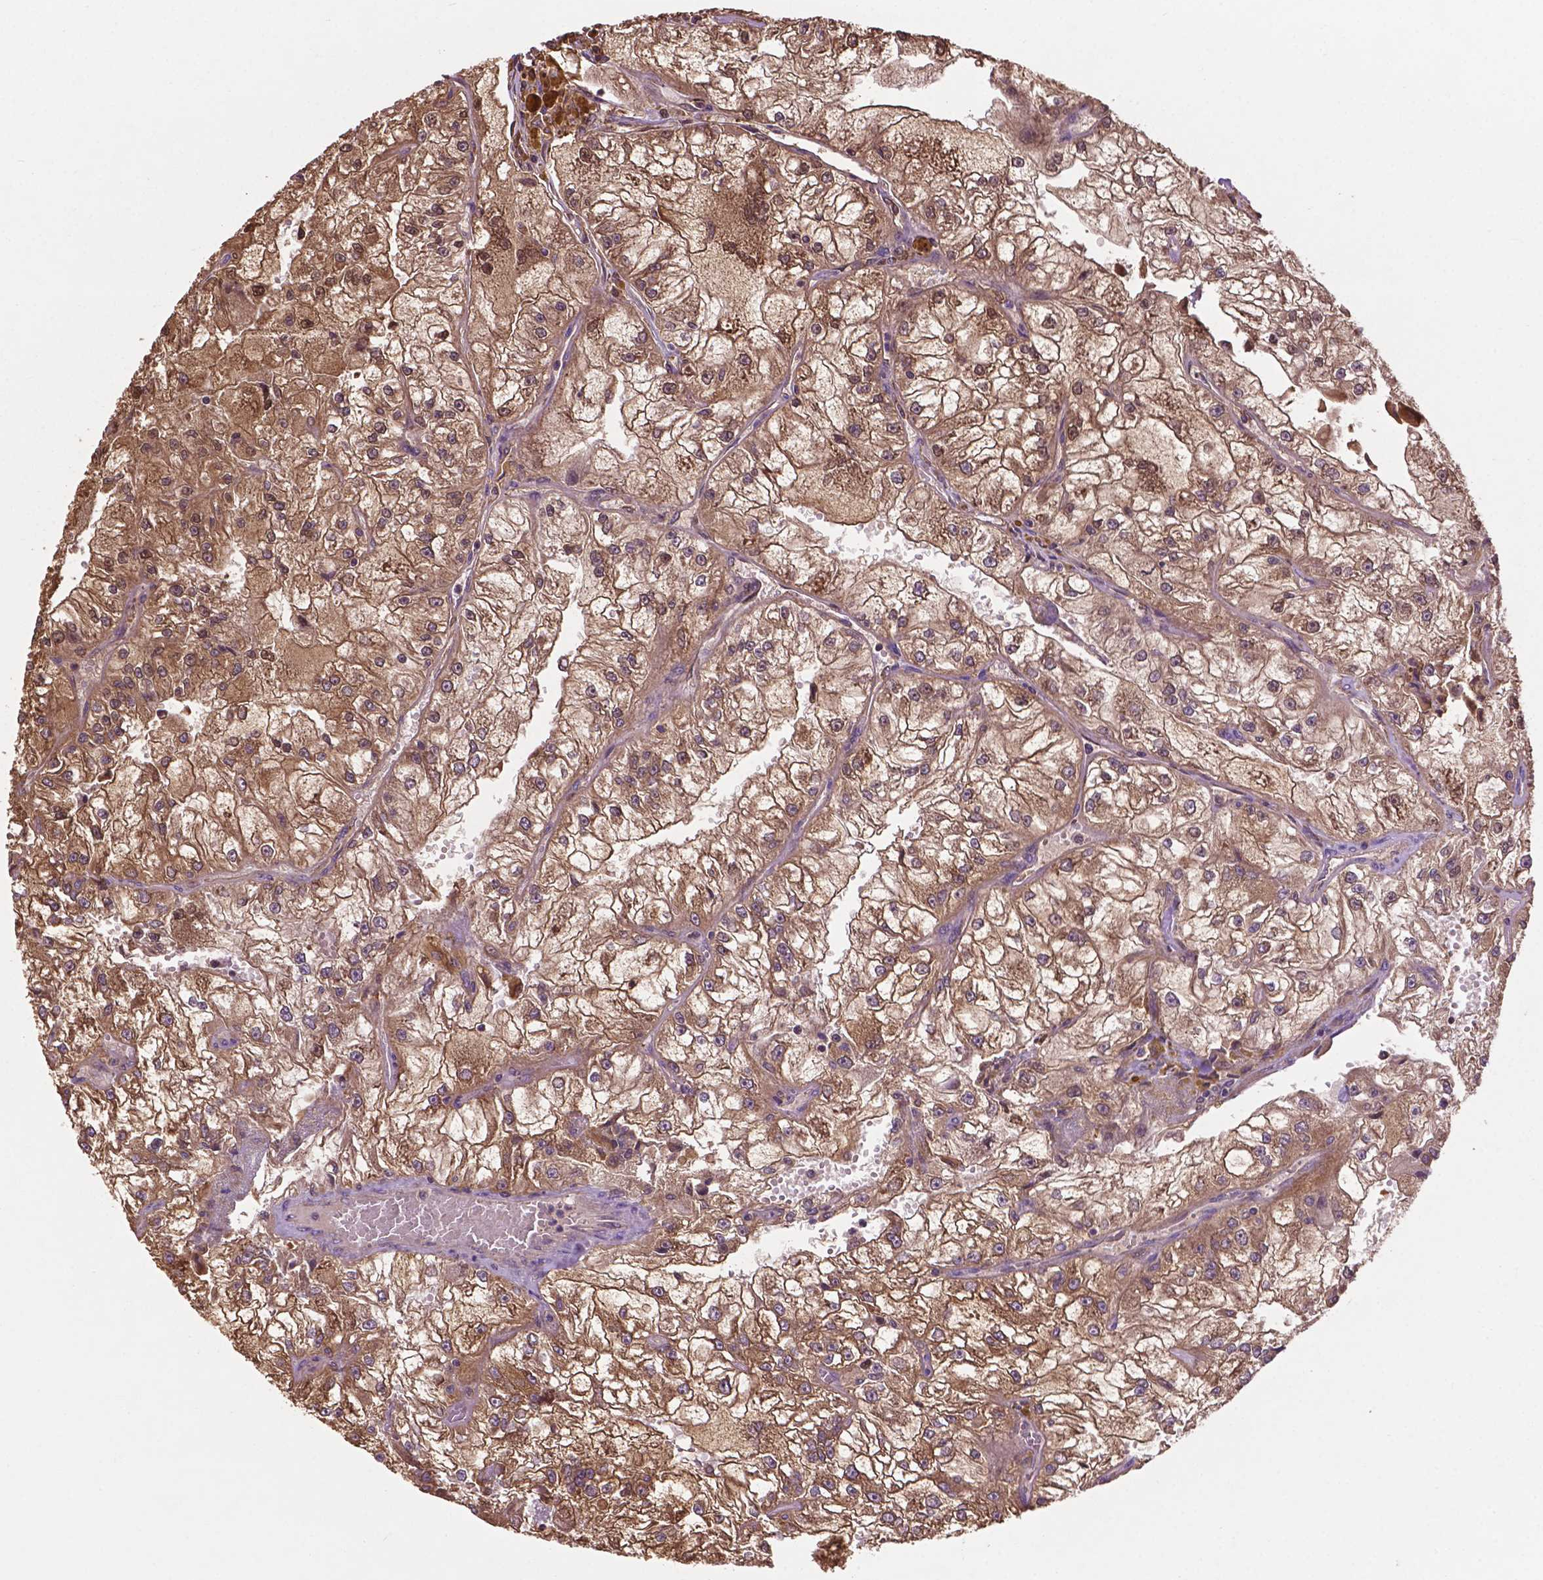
{"staining": {"intensity": "moderate", "quantity": ">75%", "location": "cytoplasmic/membranous"}, "tissue": "renal cancer", "cell_type": "Tumor cells", "image_type": "cancer", "snomed": [{"axis": "morphology", "description": "Adenocarcinoma, NOS"}, {"axis": "topography", "description": "Kidney"}], "caption": "Renal cancer (adenocarcinoma) stained with DAB (3,3'-diaminobenzidine) immunohistochemistry (IHC) reveals medium levels of moderate cytoplasmic/membranous expression in about >75% of tumor cells. (IHC, brightfield microscopy, high magnification).", "gene": "GJA9", "patient": {"sex": "female", "age": 72}}